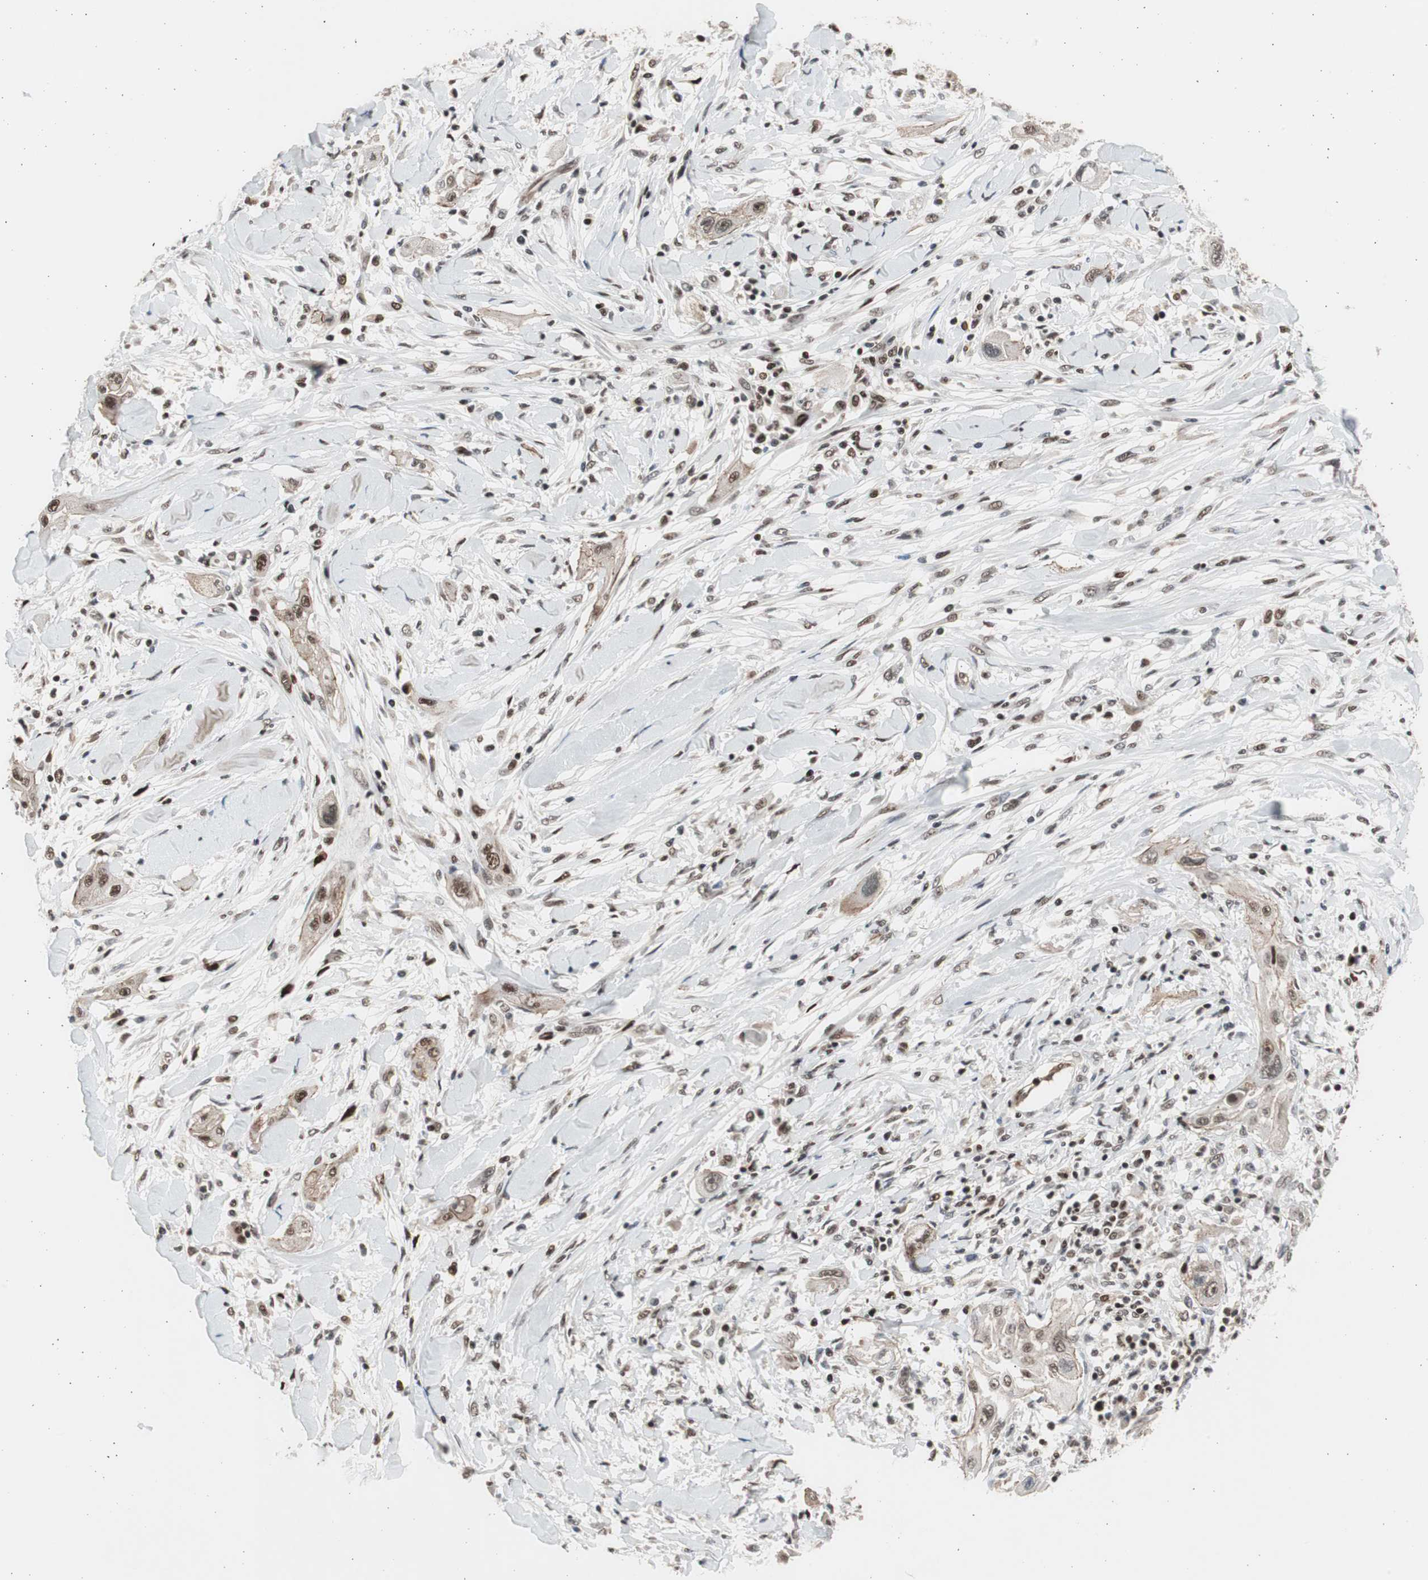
{"staining": {"intensity": "moderate", "quantity": ">75%", "location": "nuclear"}, "tissue": "lung cancer", "cell_type": "Tumor cells", "image_type": "cancer", "snomed": [{"axis": "morphology", "description": "Squamous cell carcinoma, NOS"}, {"axis": "topography", "description": "Lung"}], "caption": "Protein expression analysis of human squamous cell carcinoma (lung) reveals moderate nuclear positivity in about >75% of tumor cells.", "gene": "RPA1", "patient": {"sex": "female", "age": 47}}